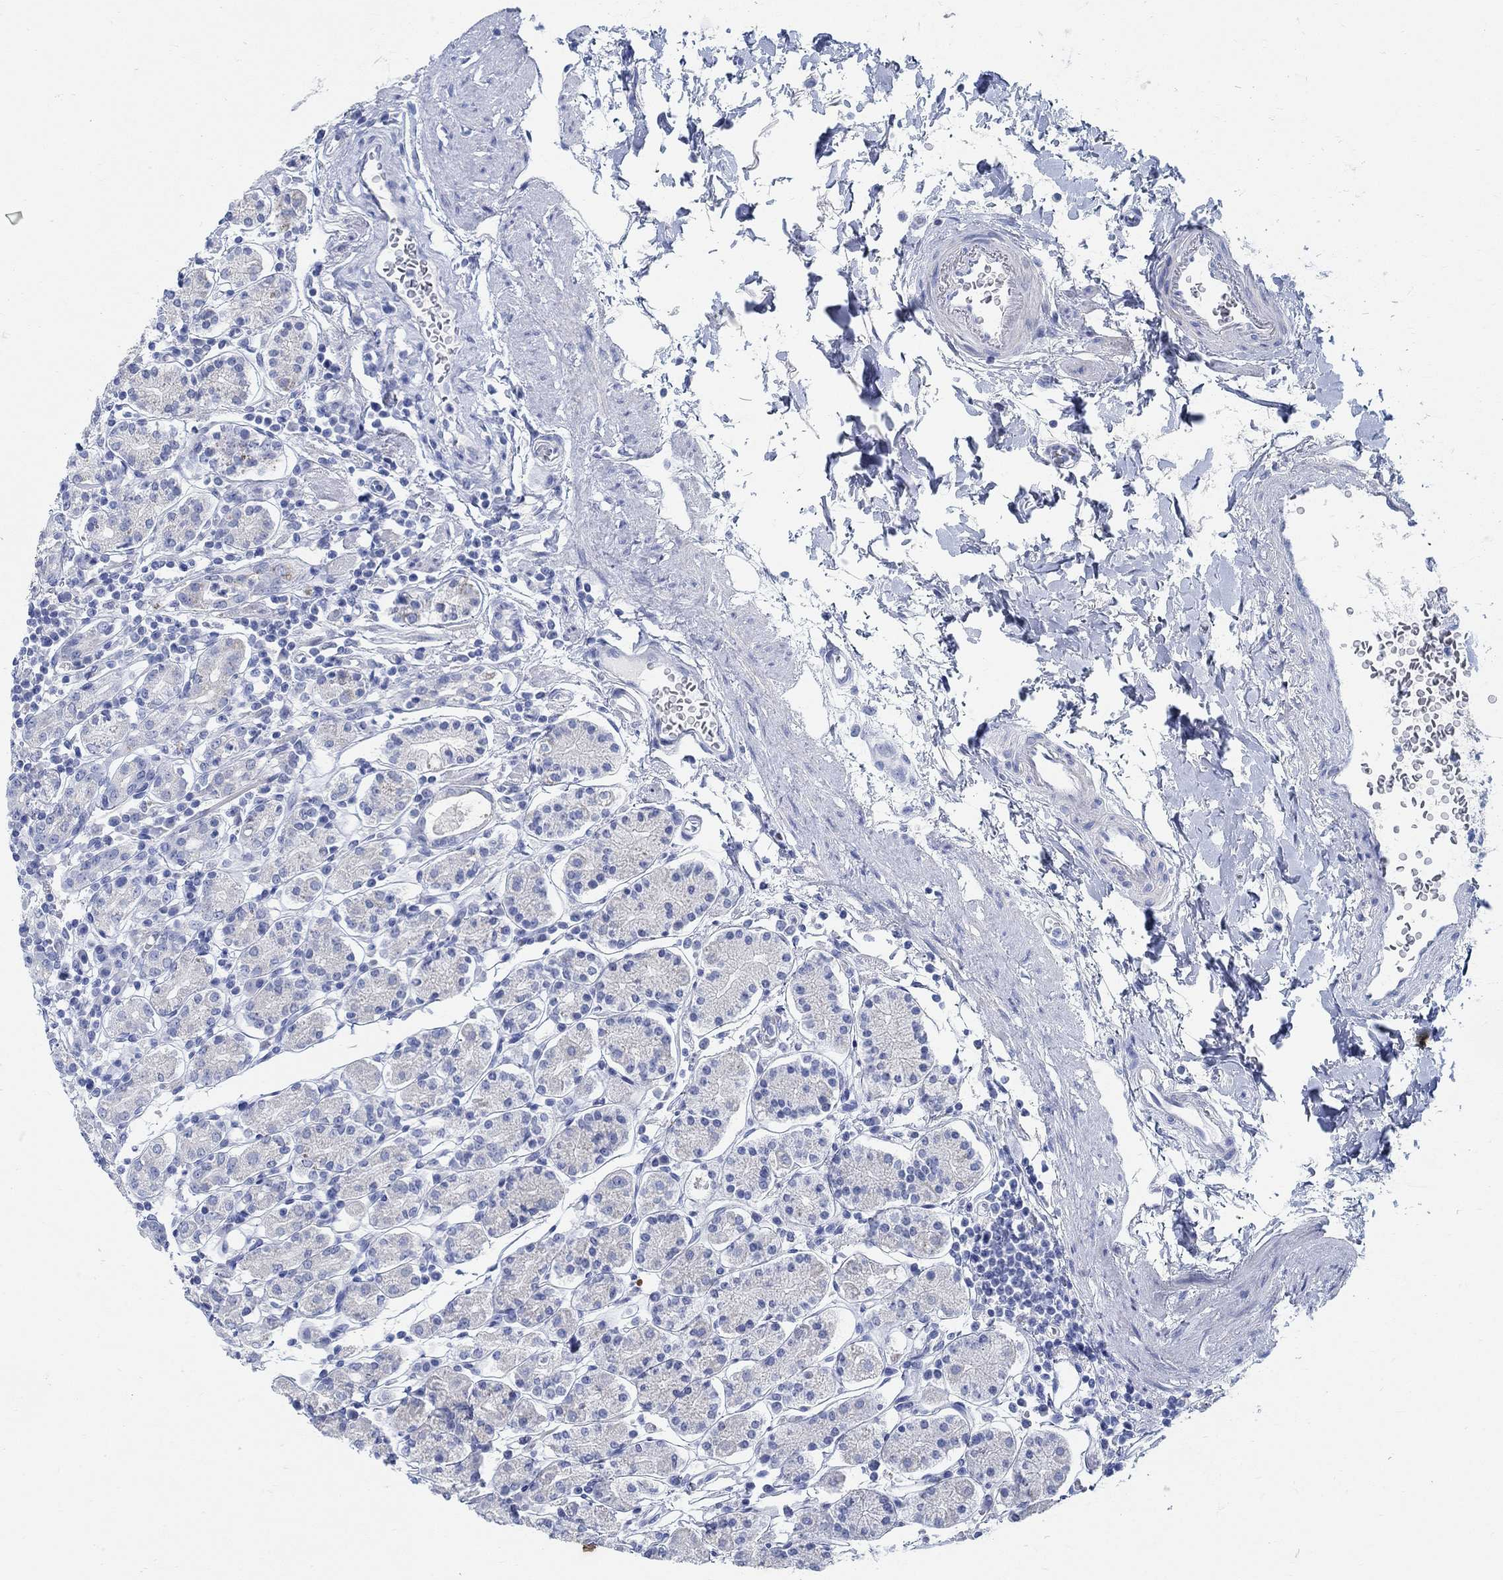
{"staining": {"intensity": "negative", "quantity": "none", "location": "none"}, "tissue": "stomach", "cell_type": "Glandular cells", "image_type": "normal", "snomed": [{"axis": "morphology", "description": "Normal tissue, NOS"}, {"axis": "topography", "description": "Stomach, upper"}, {"axis": "topography", "description": "Stomach"}], "caption": "Immunohistochemistry of benign human stomach exhibits no expression in glandular cells. Nuclei are stained in blue.", "gene": "RBM20", "patient": {"sex": "male", "age": 62}}